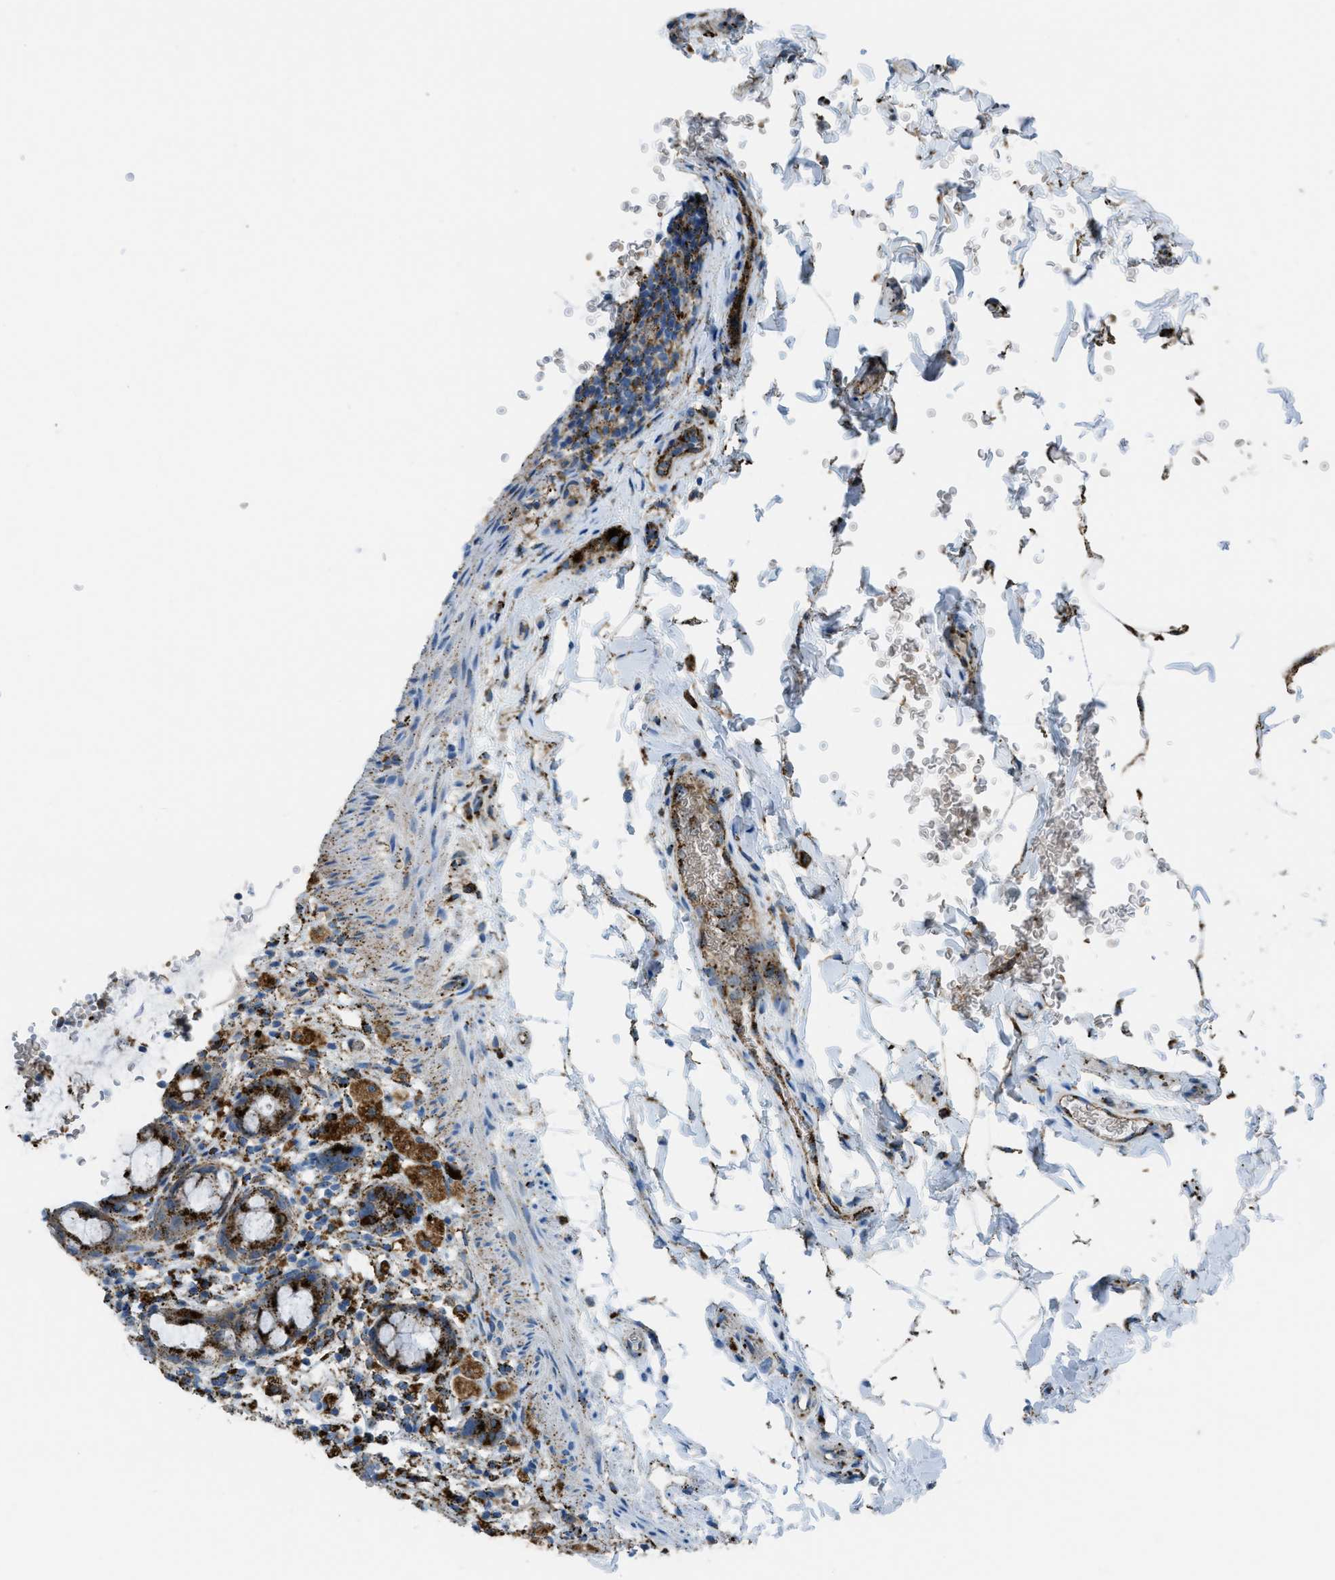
{"staining": {"intensity": "strong", "quantity": ">75%", "location": "cytoplasmic/membranous"}, "tissue": "rectum", "cell_type": "Glandular cells", "image_type": "normal", "snomed": [{"axis": "morphology", "description": "Normal tissue, NOS"}, {"axis": "topography", "description": "Rectum"}], "caption": "Brown immunohistochemical staining in normal human rectum demonstrates strong cytoplasmic/membranous expression in about >75% of glandular cells. Immunohistochemistry stains the protein of interest in brown and the nuclei are stained blue.", "gene": "SCARB2", "patient": {"sex": "male", "age": 44}}